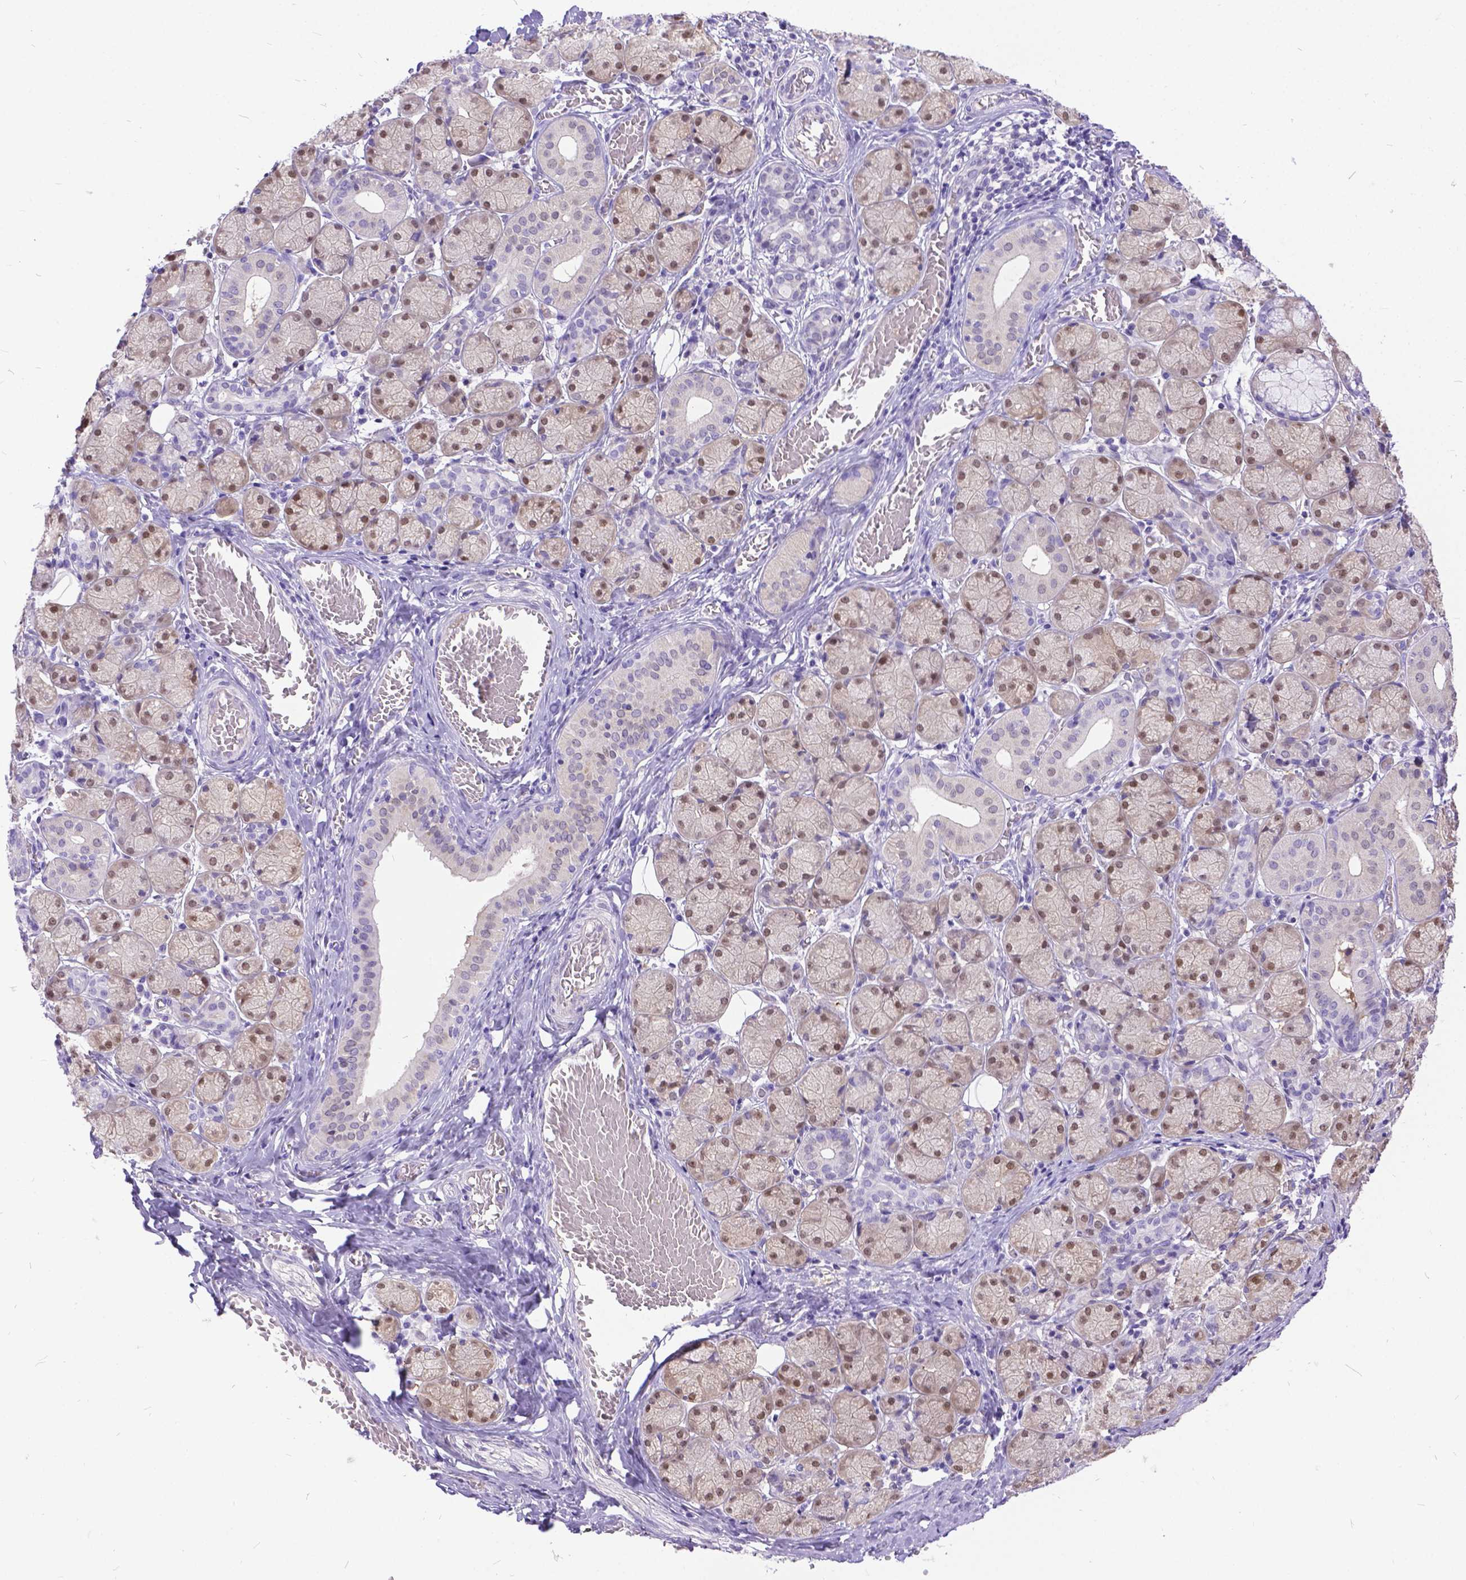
{"staining": {"intensity": "weak", "quantity": ">75%", "location": "cytoplasmic/membranous,nuclear"}, "tissue": "salivary gland", "cell_type": "Glandular cells", "image_type": "normal", "snomed": [{"axis": "morphology", "description": "Normal tissue, NOS"}, {"axis": "topography", "description": "Salivary gland"}, {"axis": "topography", "description": "Peripheral nerve tissue"}], "caption": "DAB immunohistochemical staining of unremarkable human salivary gland demonstrates weak cytoplasmic/membranous,nuclear protein expression in approximately >75% of glandular cells. The staining was performed using DAB, with brown indicating positive protein expression. Nuclei are stained blue with hematoxylin.", "gene": "TMEM169", "patient": {"sex": "female", "age": 24}}